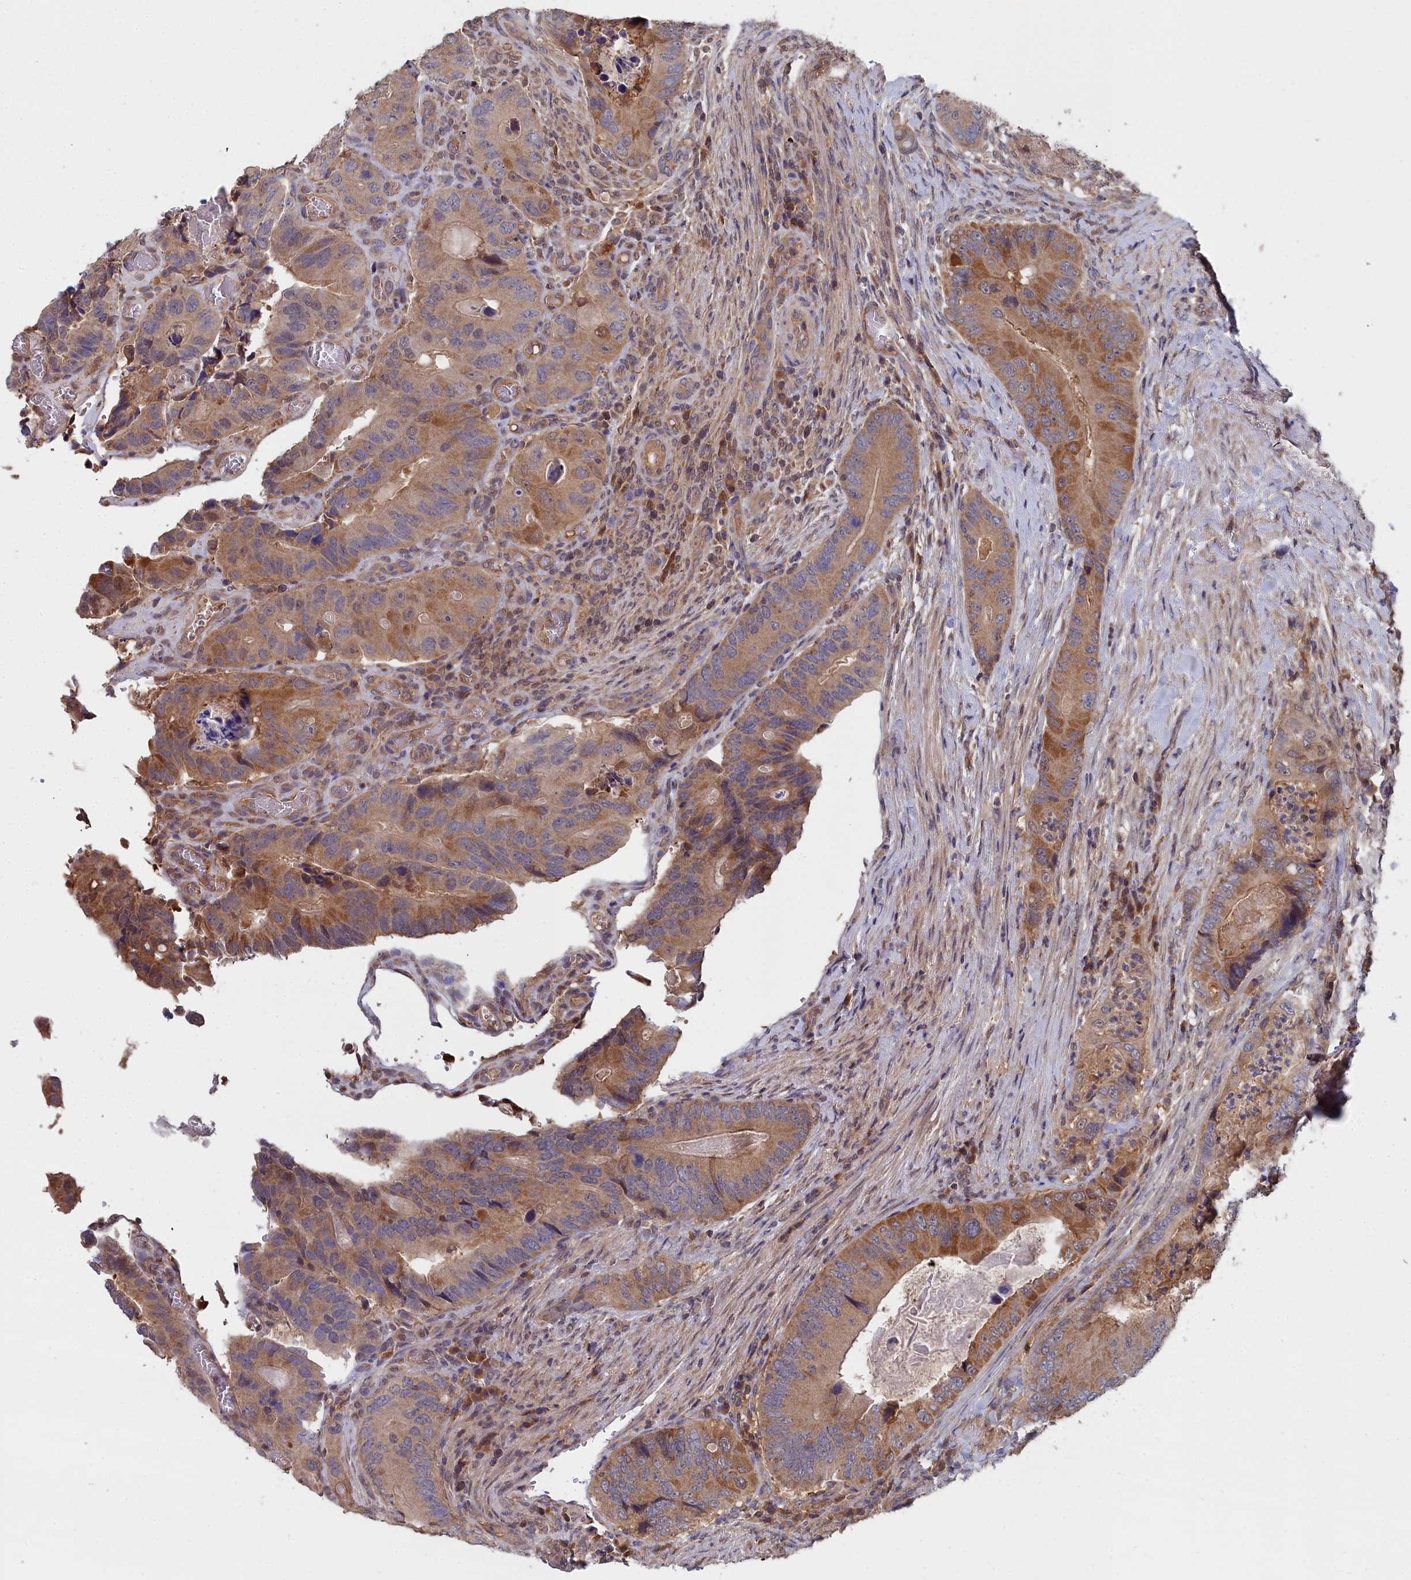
{"staining": {"intensity": "moderate", "quantity": ">75%", "location": "cytoplasmic/membranous"}, "tissue": "colorectal cancer", "cell_type": "Tumor cells", "image_type": "cancer", "snomed": [{"axis": "morphology", "description": "Adenocarcinoma, NOS"}, {"axis": "topography", "description": "Colon"}], "caption": "A brown stain highlights moderate cytoplasmic/membranous staining of a protein in adenocarcinoma (colorectal) tumor cells.", "gene": "GFRA2", "patient": {"sex": "male", "age": 84}}